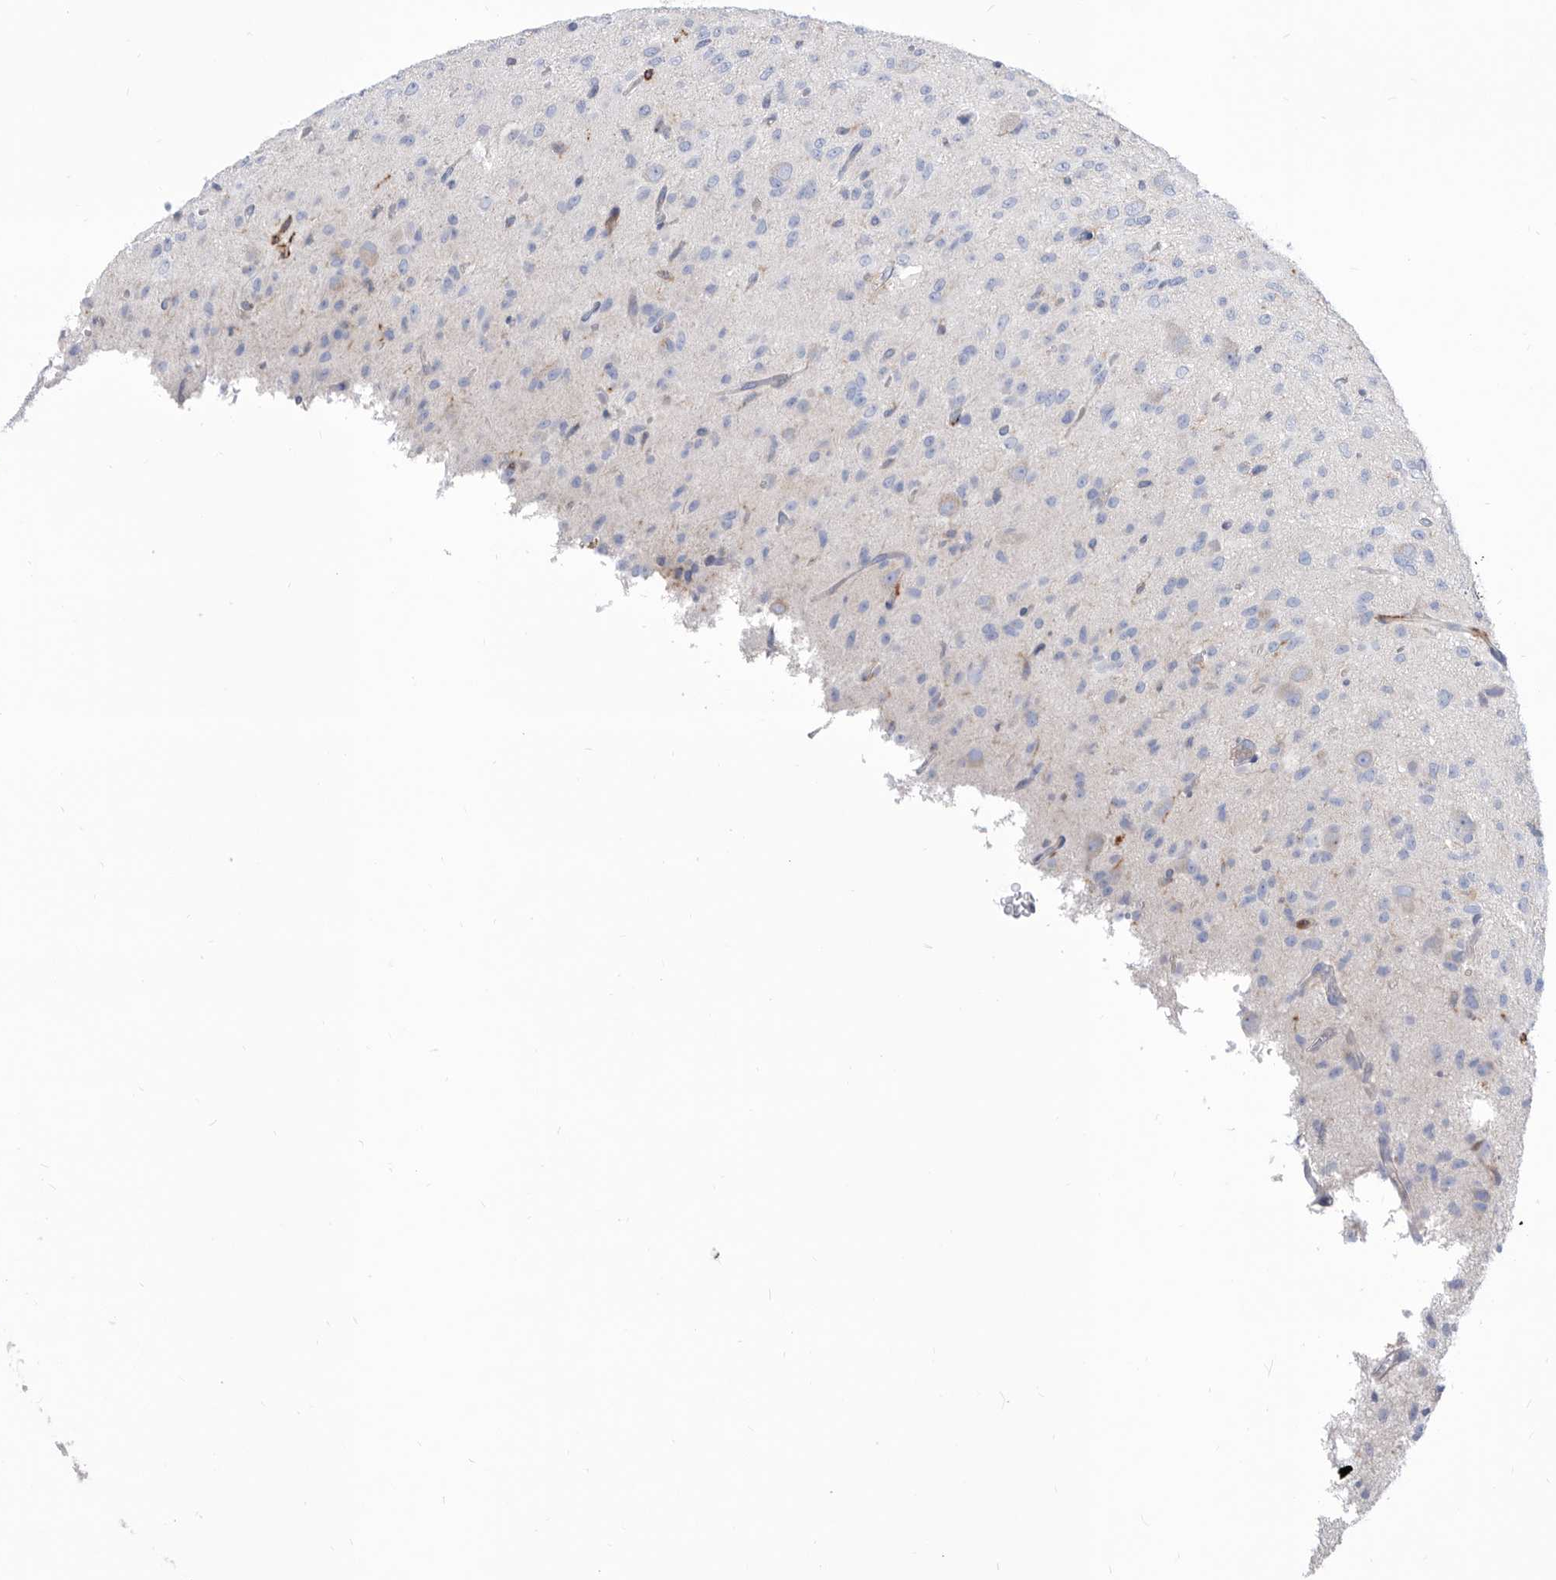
{"staining": {"intensity": "negative", "quantity": "none", "location": "none"}, "tissue": "glioma", "cell_type": "Tumor cells", "image_type": "cancer", "snomed": [{"axis": "morphology", "description": "Glioma, malignant, High grade"}, {"axis": "topography", "description": "Brain"}], "caption": "Immunohistochemical staining of human glioma reveals no significant staining in tumor cells.", "gene": "SMG7", "patient": {"sex": "female", "age": 59}}